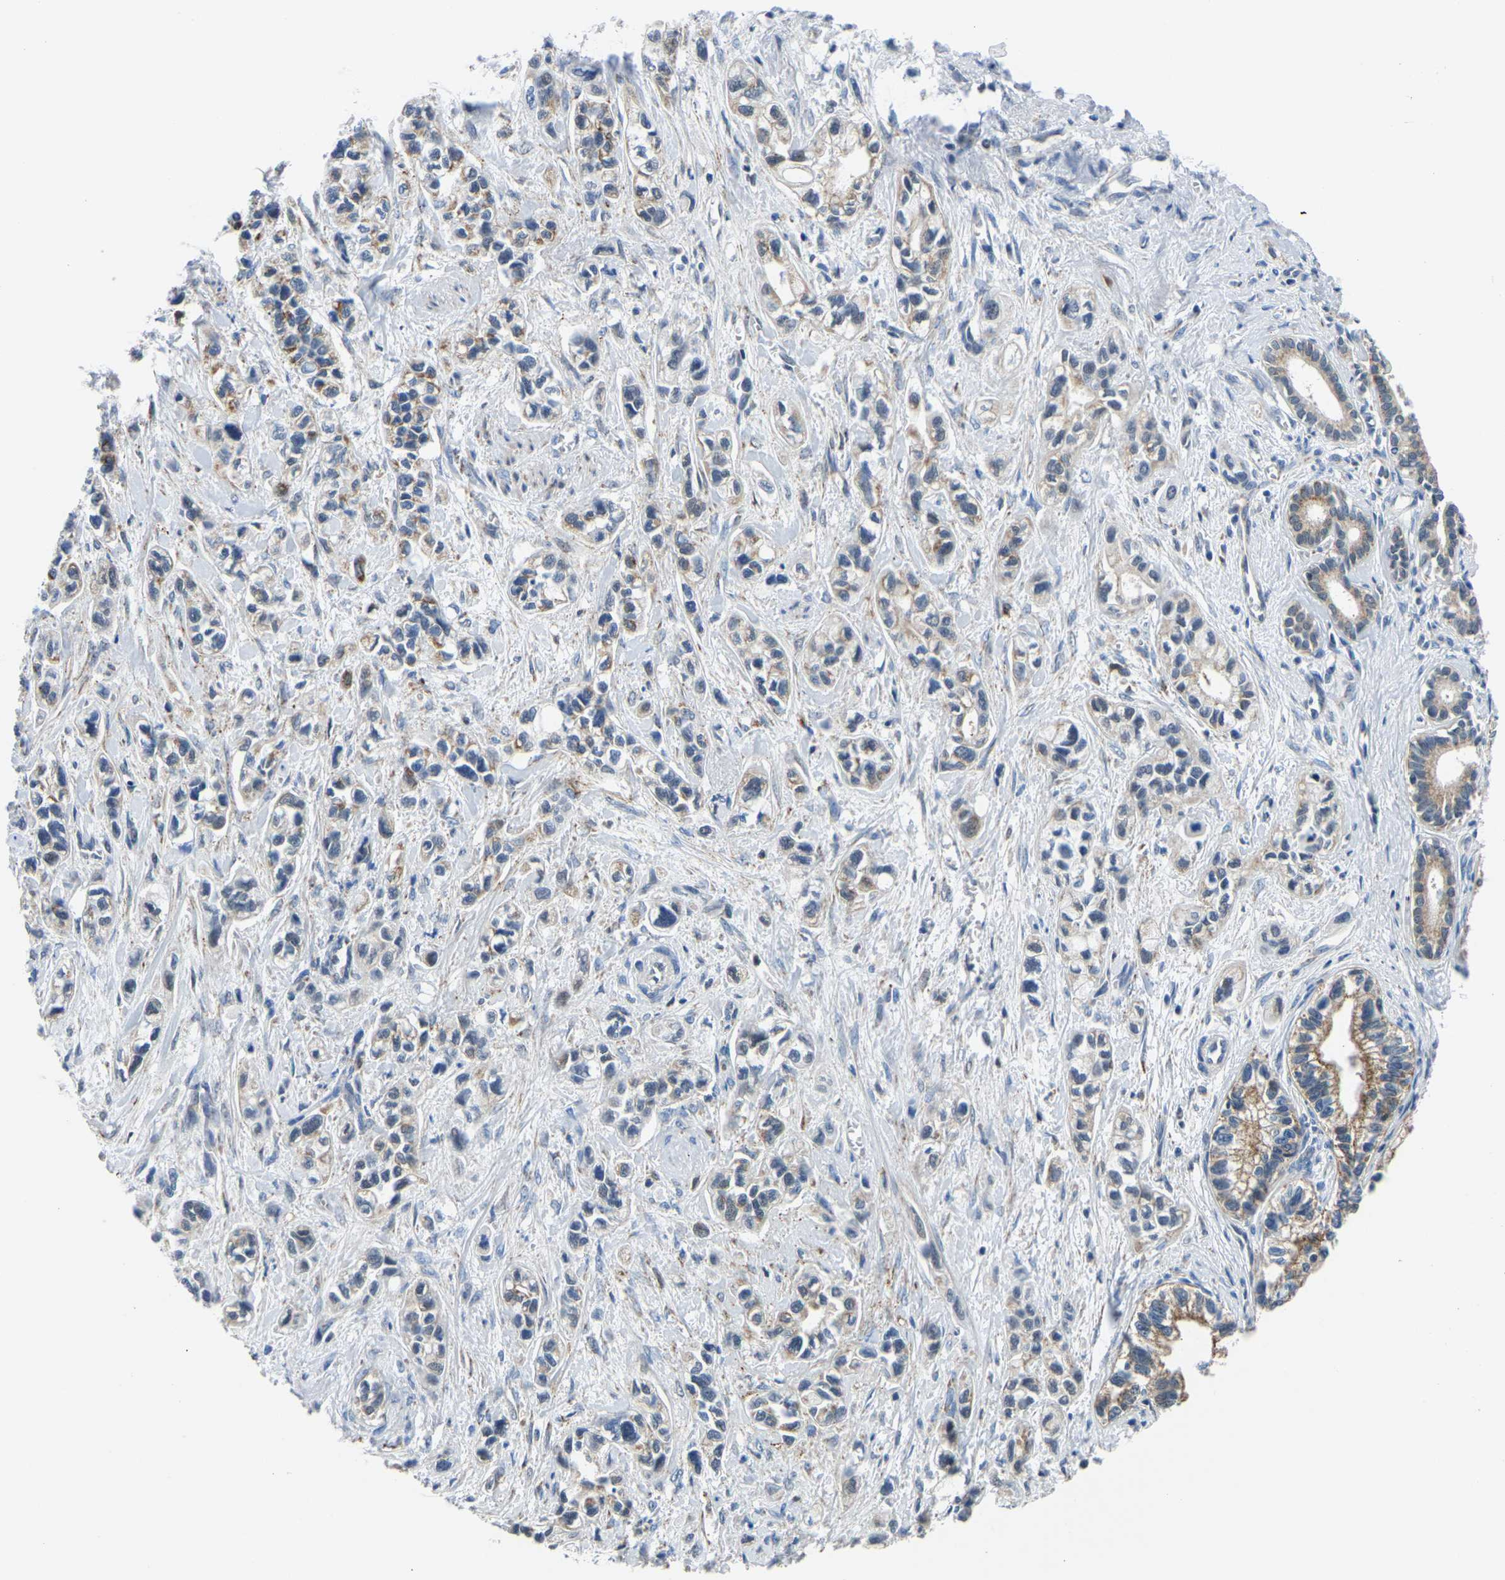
{"staining": {"intensity": "weak", "quantity": ">75%", "location": "cytoplasmic/membranous"}, "tissue": "pancreatic cancer", "cell_type": "Tumor cells", "image_type": "cancer", "snomed": [{"axis": "morphology", "description": "Adenocarcinoma, NOS"}, {"axis": "topography", "description": "Pancreas"}], "caption": "This micrograph displays immunohistochemistry (IHC) staining of human pancreatic cancer (adenocarcinoma), with low weak cytoplasmic/membranous expression in about >75% of tumor cells.", "gene": "BNIP3L", "patient": {"sex": "male", "age": 74}}